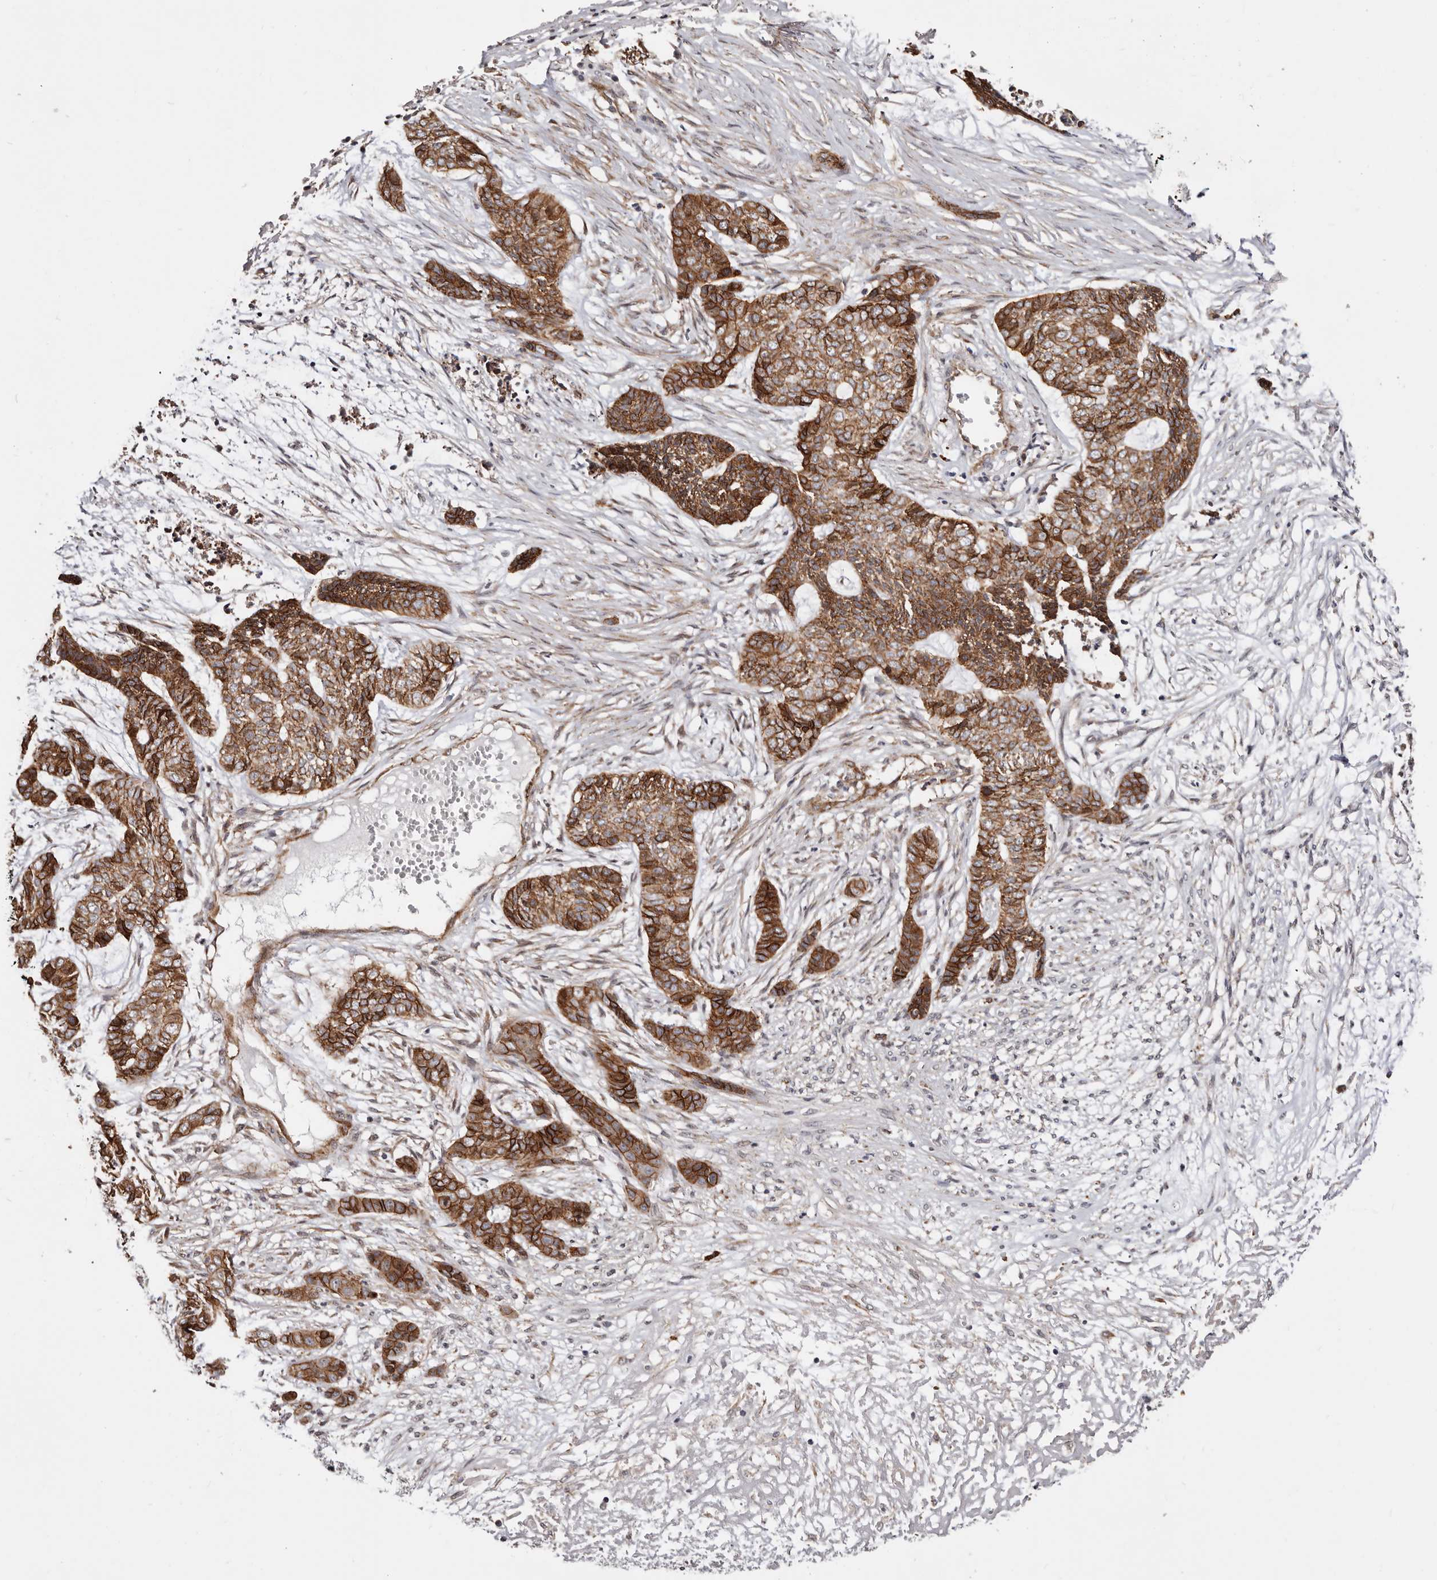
{"staining": {"intensity": "strong", "quantity": ">75%", "location": "cytoplasmic/membranous"}, "tissue": "skin cancer", "cell_type": "Tumor cells", "image_type": "cancer", "snomed": [{"axis": "morphology", "description": "Basal cell carcinoma"}, {"axis": "topography", "description": "Skin"}], "caption": "Immunohistochemistry staining of skin cancer (basal cell carcinoma), which exhibits high levels of strong cytoplasmic/membranous staining in approximately >75% of tumor cells indicating strong cytoplasmic/membranous protein positivity. The staining was performed using DAB (brown) for protein detection and nuclei were counterstained in hematoxylin (blue).", "gene": "CTNNB1", "patient": {"sex": "female", "age": 64}}